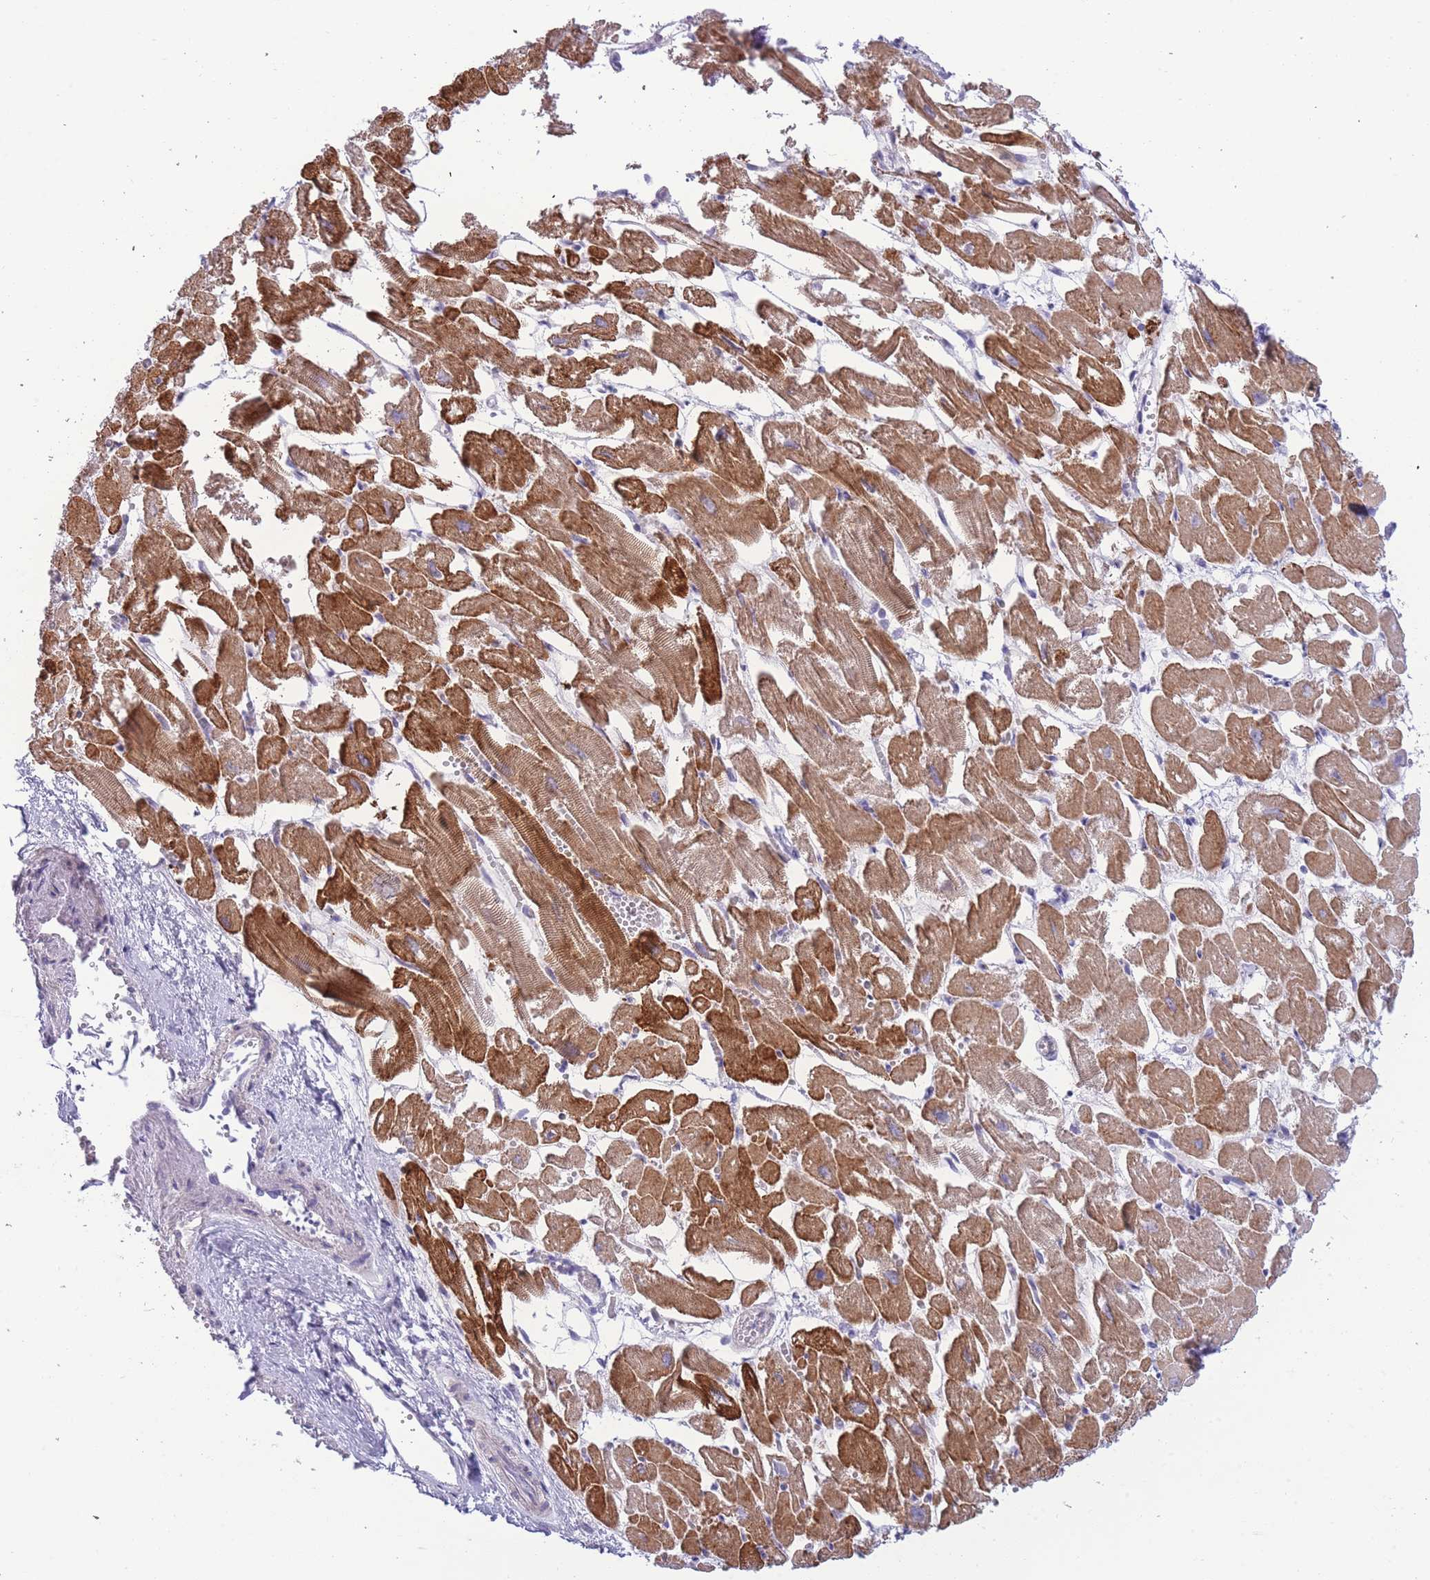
{"staining": {"intensity": "strong", "quantity": ">75%", "location": "cytoplasmic/membranous"}, "tissue": "heart muscle", "cell_type": "Cardiomyocytes", "image_type": "normal", "snomed": [{"axis": "morphology", "description": "Normal tissue, NOS"}, {"axis": "topography", "description": "Heart"}], "caption": "IHC staining of benign heart muscle, which exhibits high levels of strong cytoplasmic/membranous positivity in about >75% of cardiomyocytes indicating strong cytoplasmic/membranous protein staining. The staining was performed using DAB (3,3'-diaminobenzidine) (brown) for protein detection and nuclei were counterstained in hematoxylin (blue).", "gene": "PRR23A", "patient": {"sex": "male", "age": 54}}